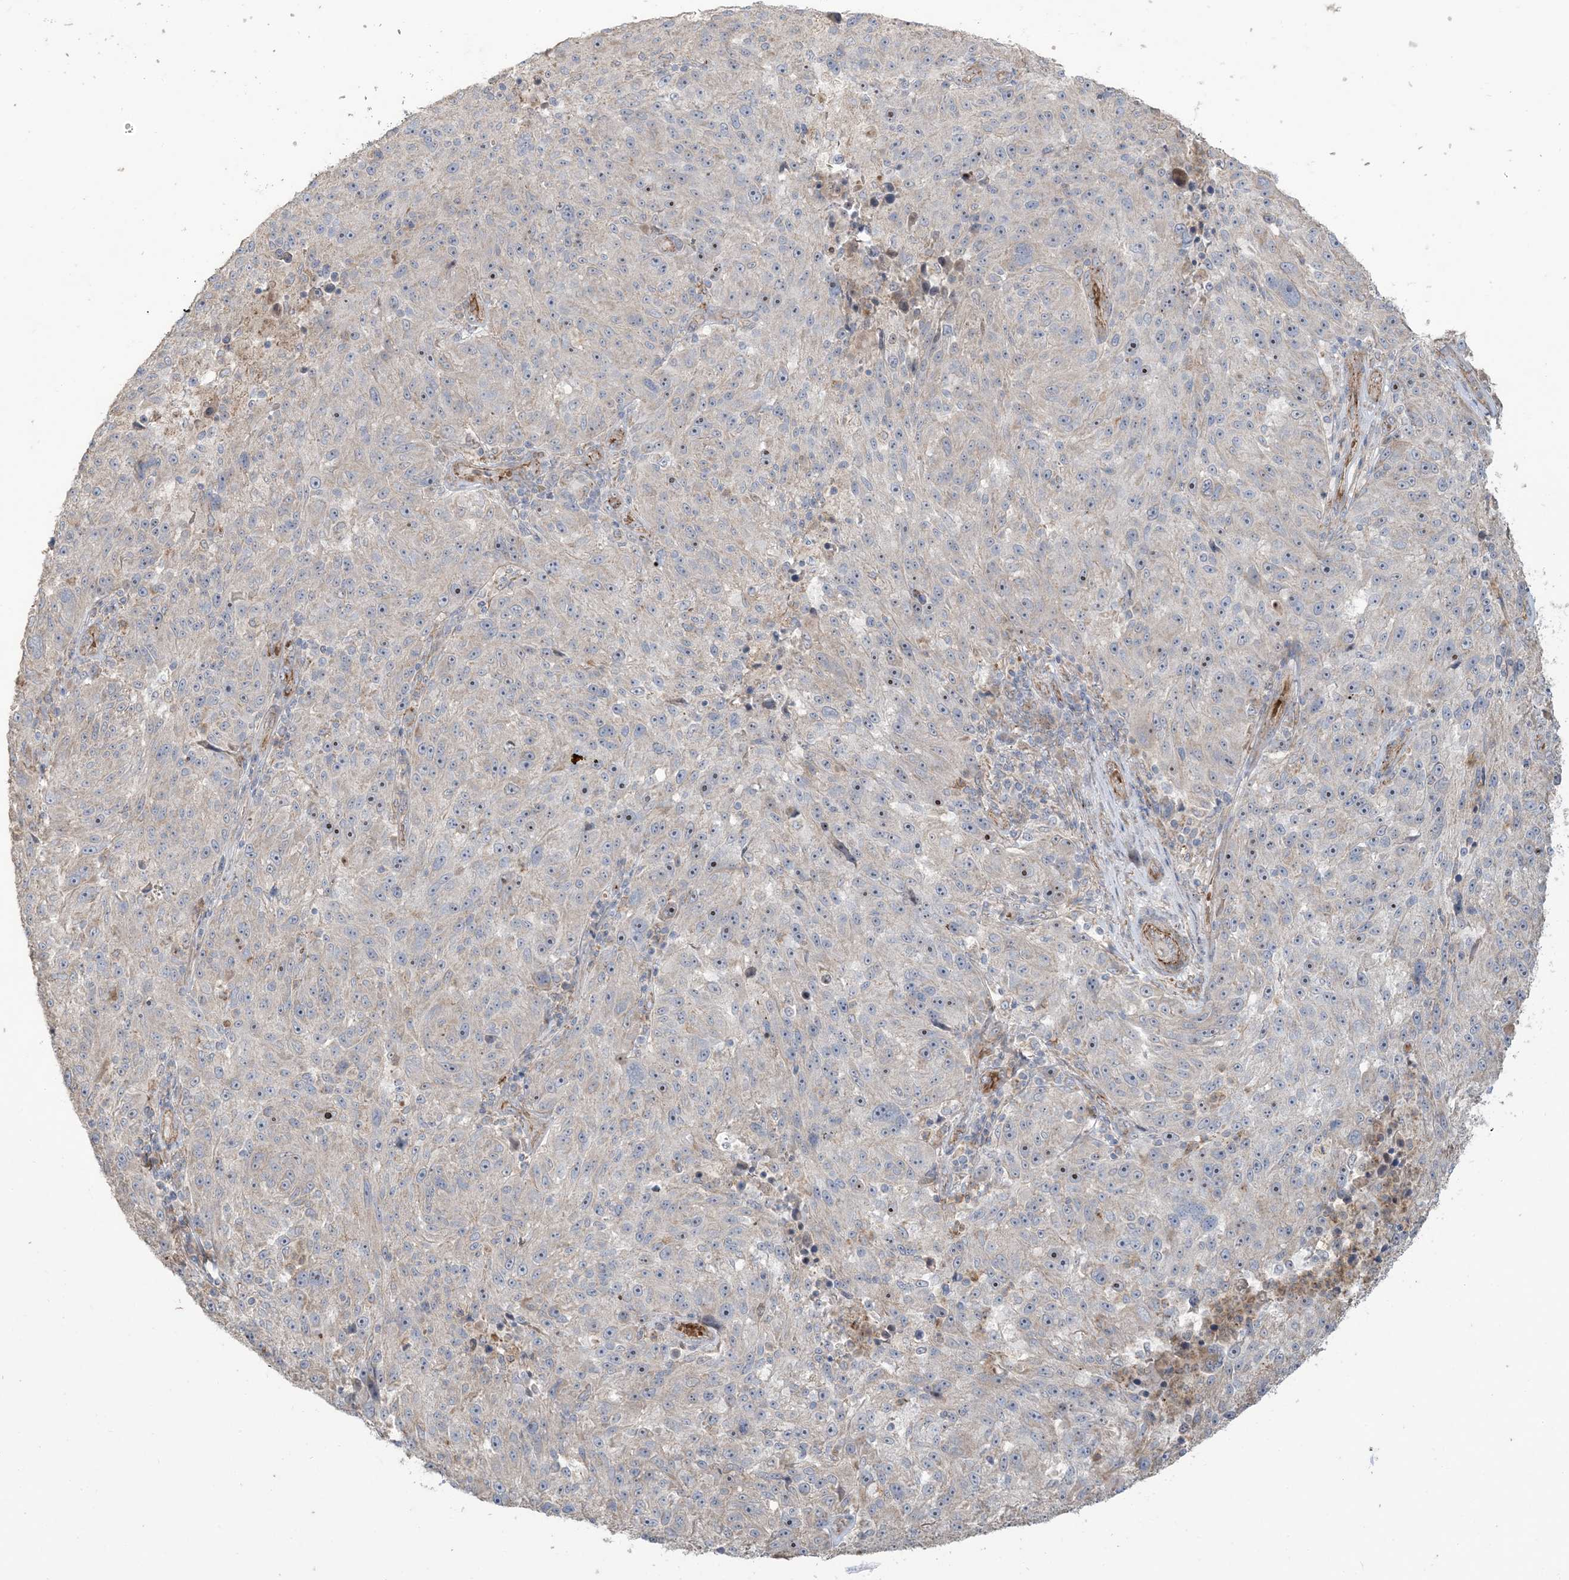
{"staining": {"intensity": "moderate", "quantity": "<25%", "location": "nuclear"}, "tissue": "melanoma", "cell_type": "Tumor cells", "image_type": "cancer", "snomed": [{"axis": "morphology", "description": "Malignant melanoma, NOS"}, {"axis": "topography", "description": "Skin"}], "caption": "Human malignant melanoma stained with a brown dye exhibits moderate nuclear positive positivity in about <25% of tumor cells.", "gene": "KLHL18", "patient": {"sex": "male", "age": 53}}